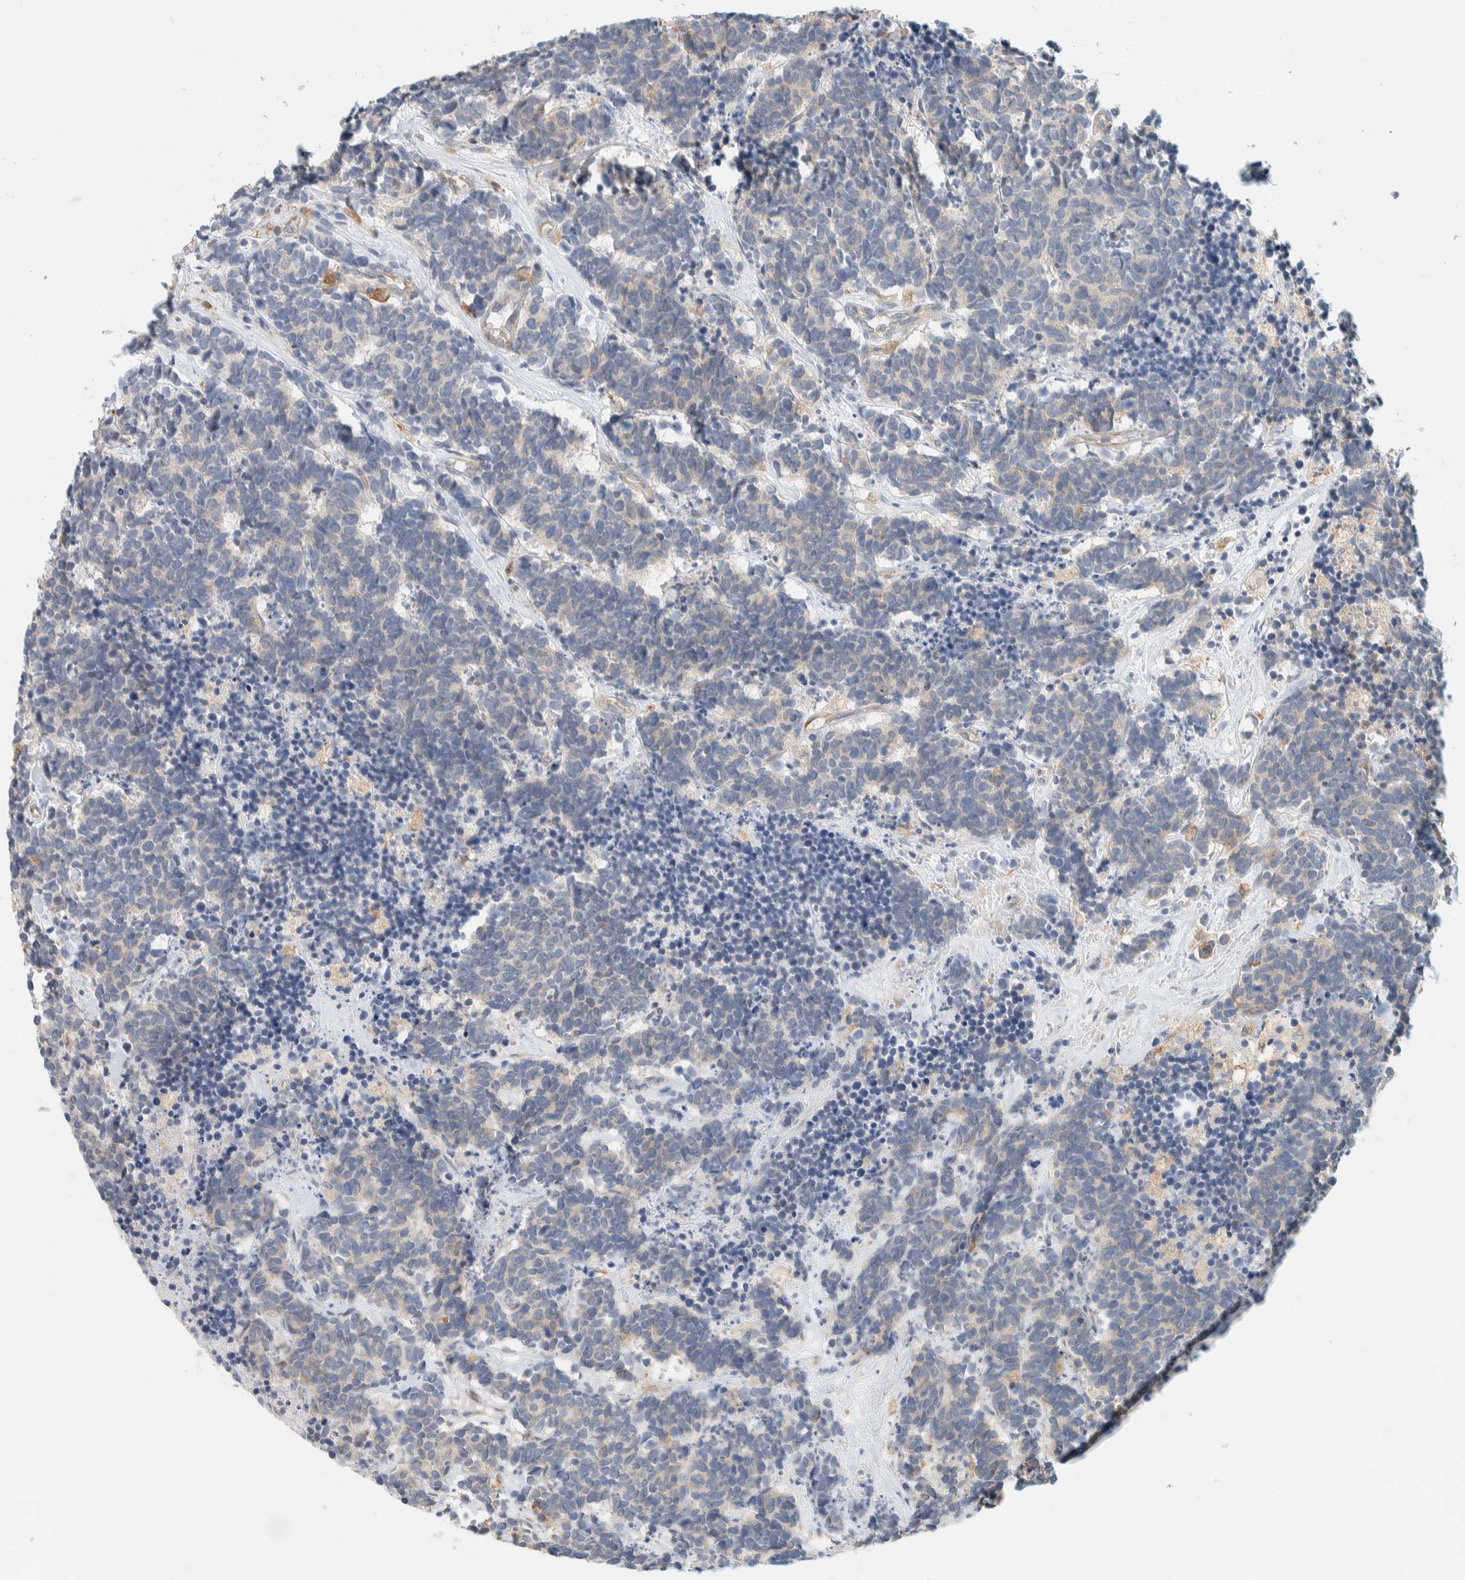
{"staining": {"intensity": "weak", "quantity": "<25%", "location": "cytoplasmic/membranous"}, "tissue": "carcinoid", "cell_type": "Tumor cells", "image_type": "cancer", "snomed": [{"axis": "morphology", "description": "Carcinoma, NOS"}, {"axis": "morphology", "description": "Carcinoid, malignant, NOS"}, {"axis": "topography", "description": "Urinary bladder"}], "caption": "High power microscopy histopathology image of an IHC photomicrograph of carcinoid, revealing no significant staining in tumor cells.", "gene": "SUMF2", "patient": {"sex": "male", "age": 57}}